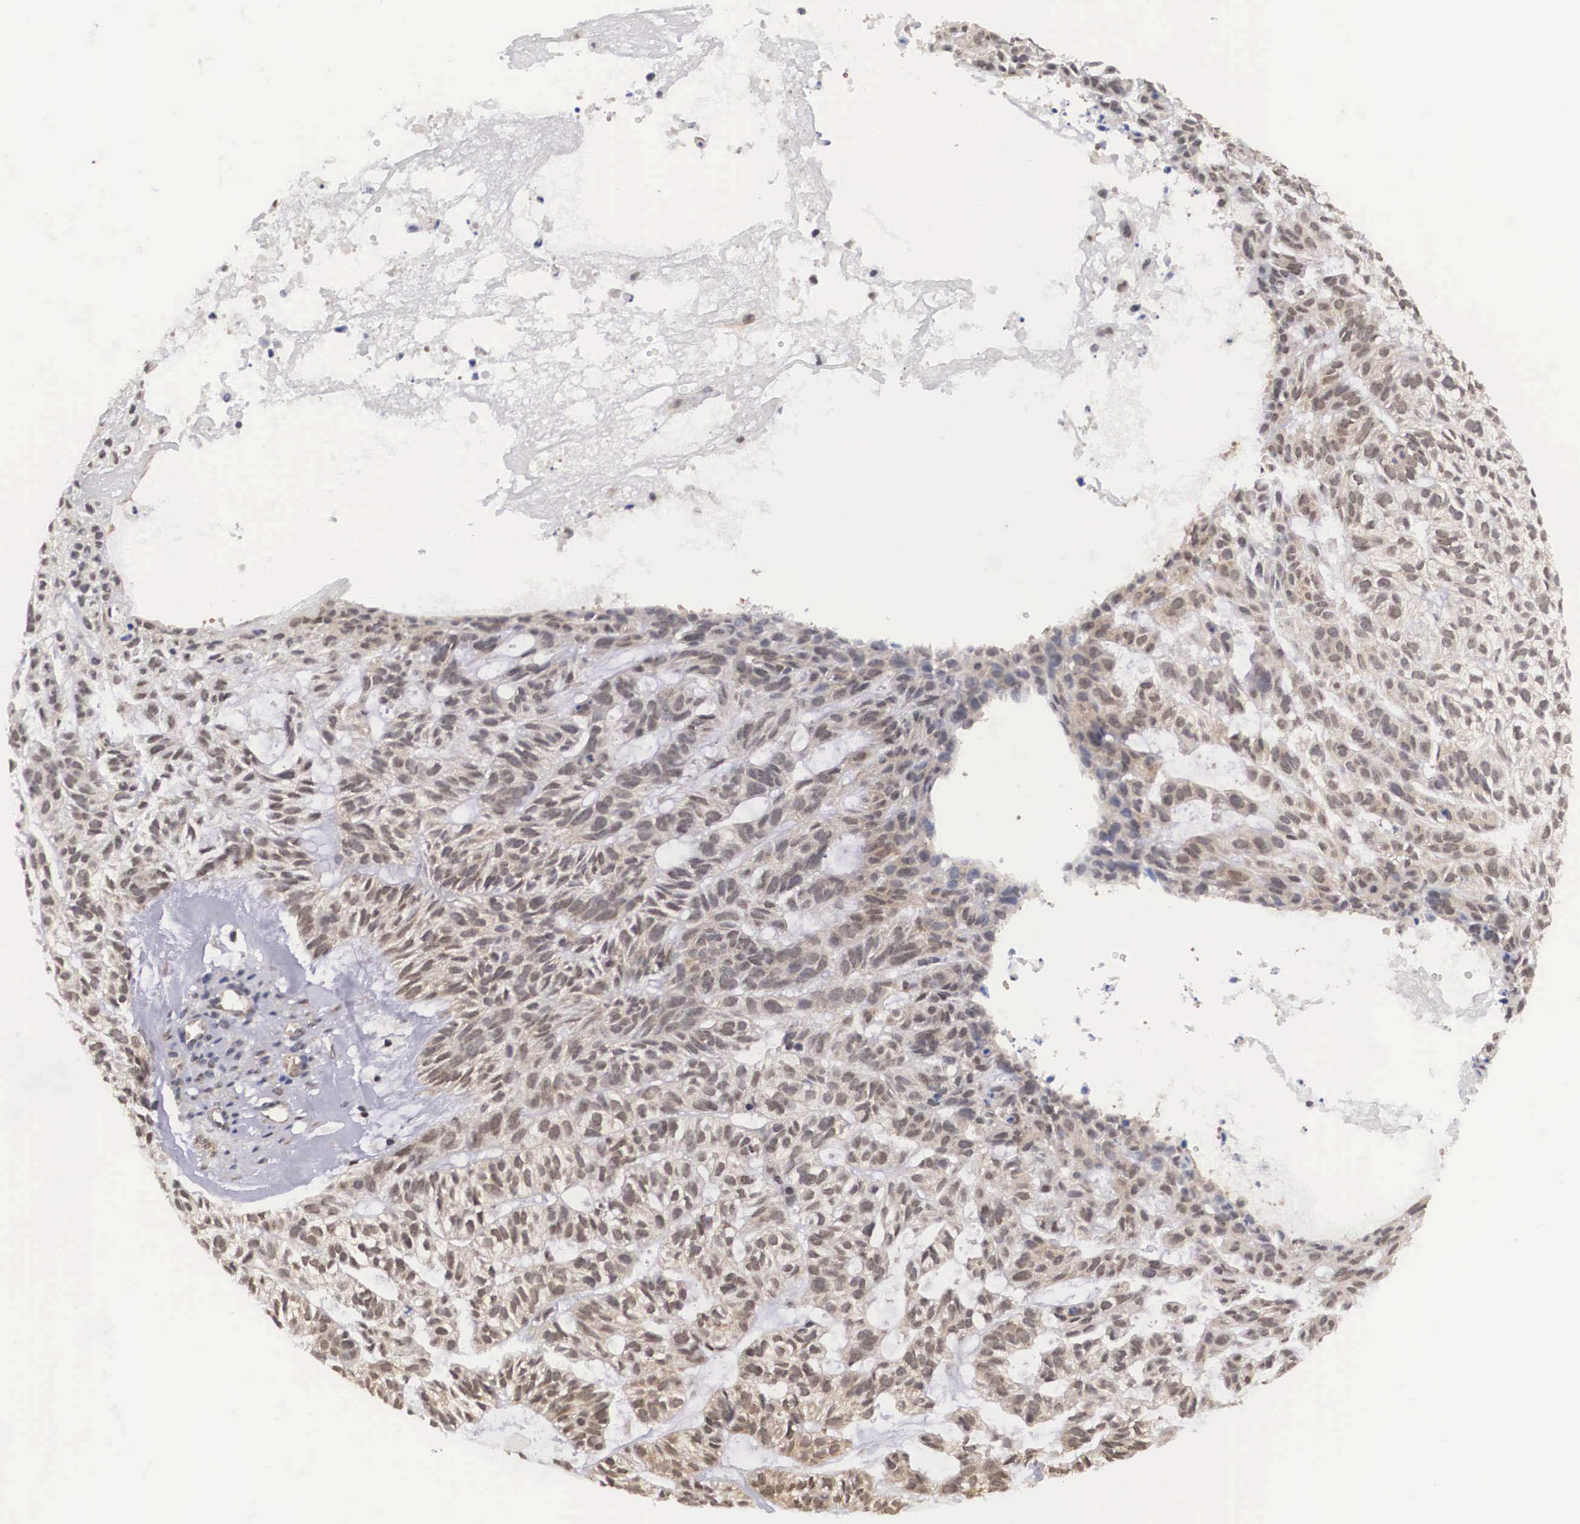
{"staining": {"intensity": "weak", "quantity": "25%-75%", "location": "cytoplasmic/membranous"}, "tissue": "skin cancer", "cell_type": "Tumor cells", "image_type": "cancer", "snomed": [{"axis": "morphology", "description": "Basal cell carcinoma"}, {"axis": "topography", "description": "Skin"}], "caption": "Weak cytoplasmic/membranous positivity is present in about 25%-75% of tumor cells in skin basal cell carcinoma. Immunohistochemistry (ihc) stains the protein of interest in brown and the nuclei are stained blue.", "gene": "OTX2", "patient": {"sex": "male", "age": 75}}